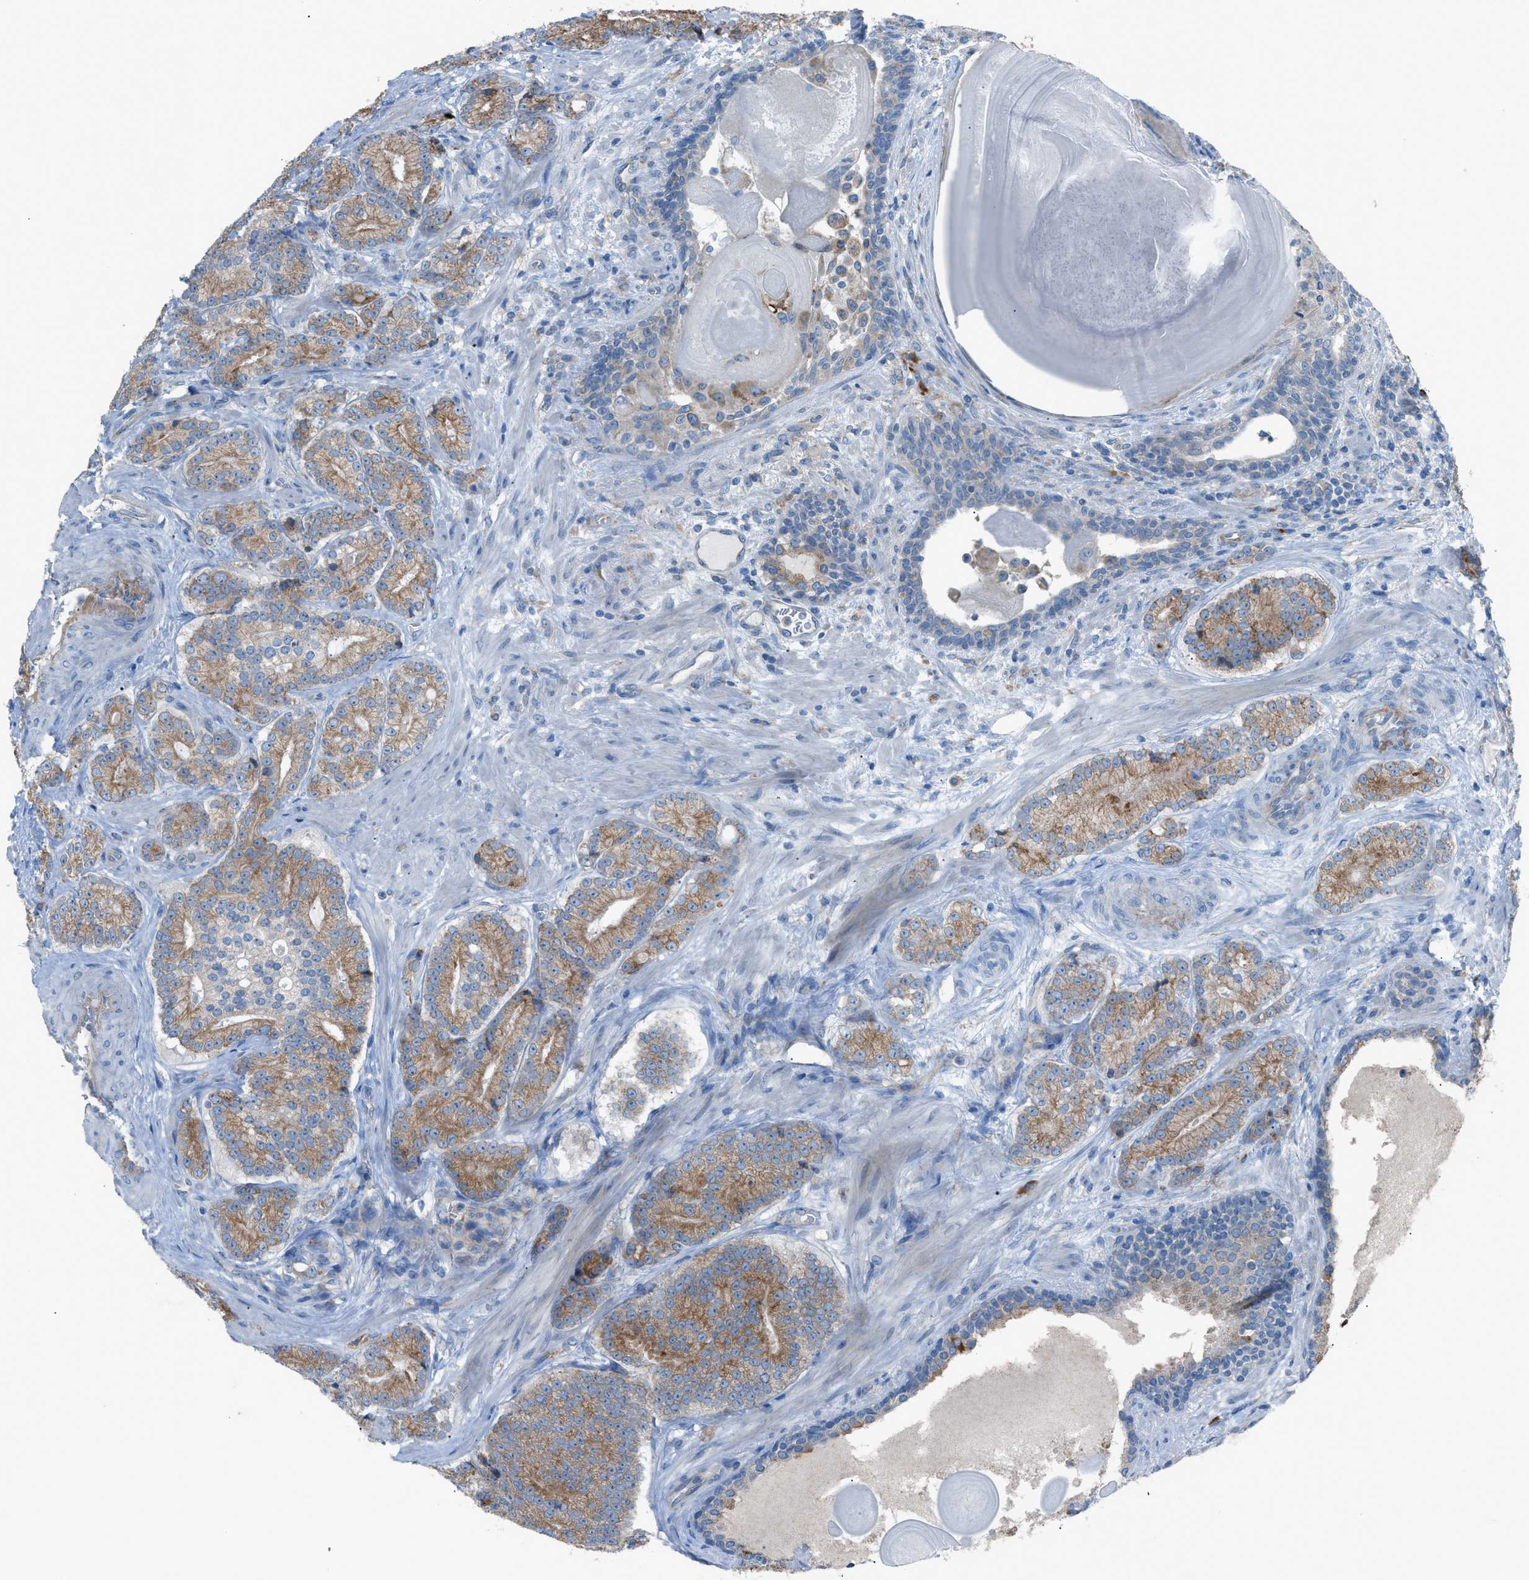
{"staining": {"intensity": "moderate", "quantity": ">75%", "location": "cytoplasmic/membranous"}, "tissue": "prostate cancer", "cell_type": "Tumor cells", "image_type": "cancer", "snomed": [{"axis": "morphology", "description": "Adenocarcinoma, High grade"}, {"axis": "topography", "description": "Prostate"}], "caption": "Protein staining by immunohistochemistry (IHC) displays moderate cytoplasmic/membranous staining in approximately >75% of tumor cells in prostate cancer (high-grade adenocarcinoma).", "gene": "HEG1", "patient": {"sex": "male", "age": 61}}